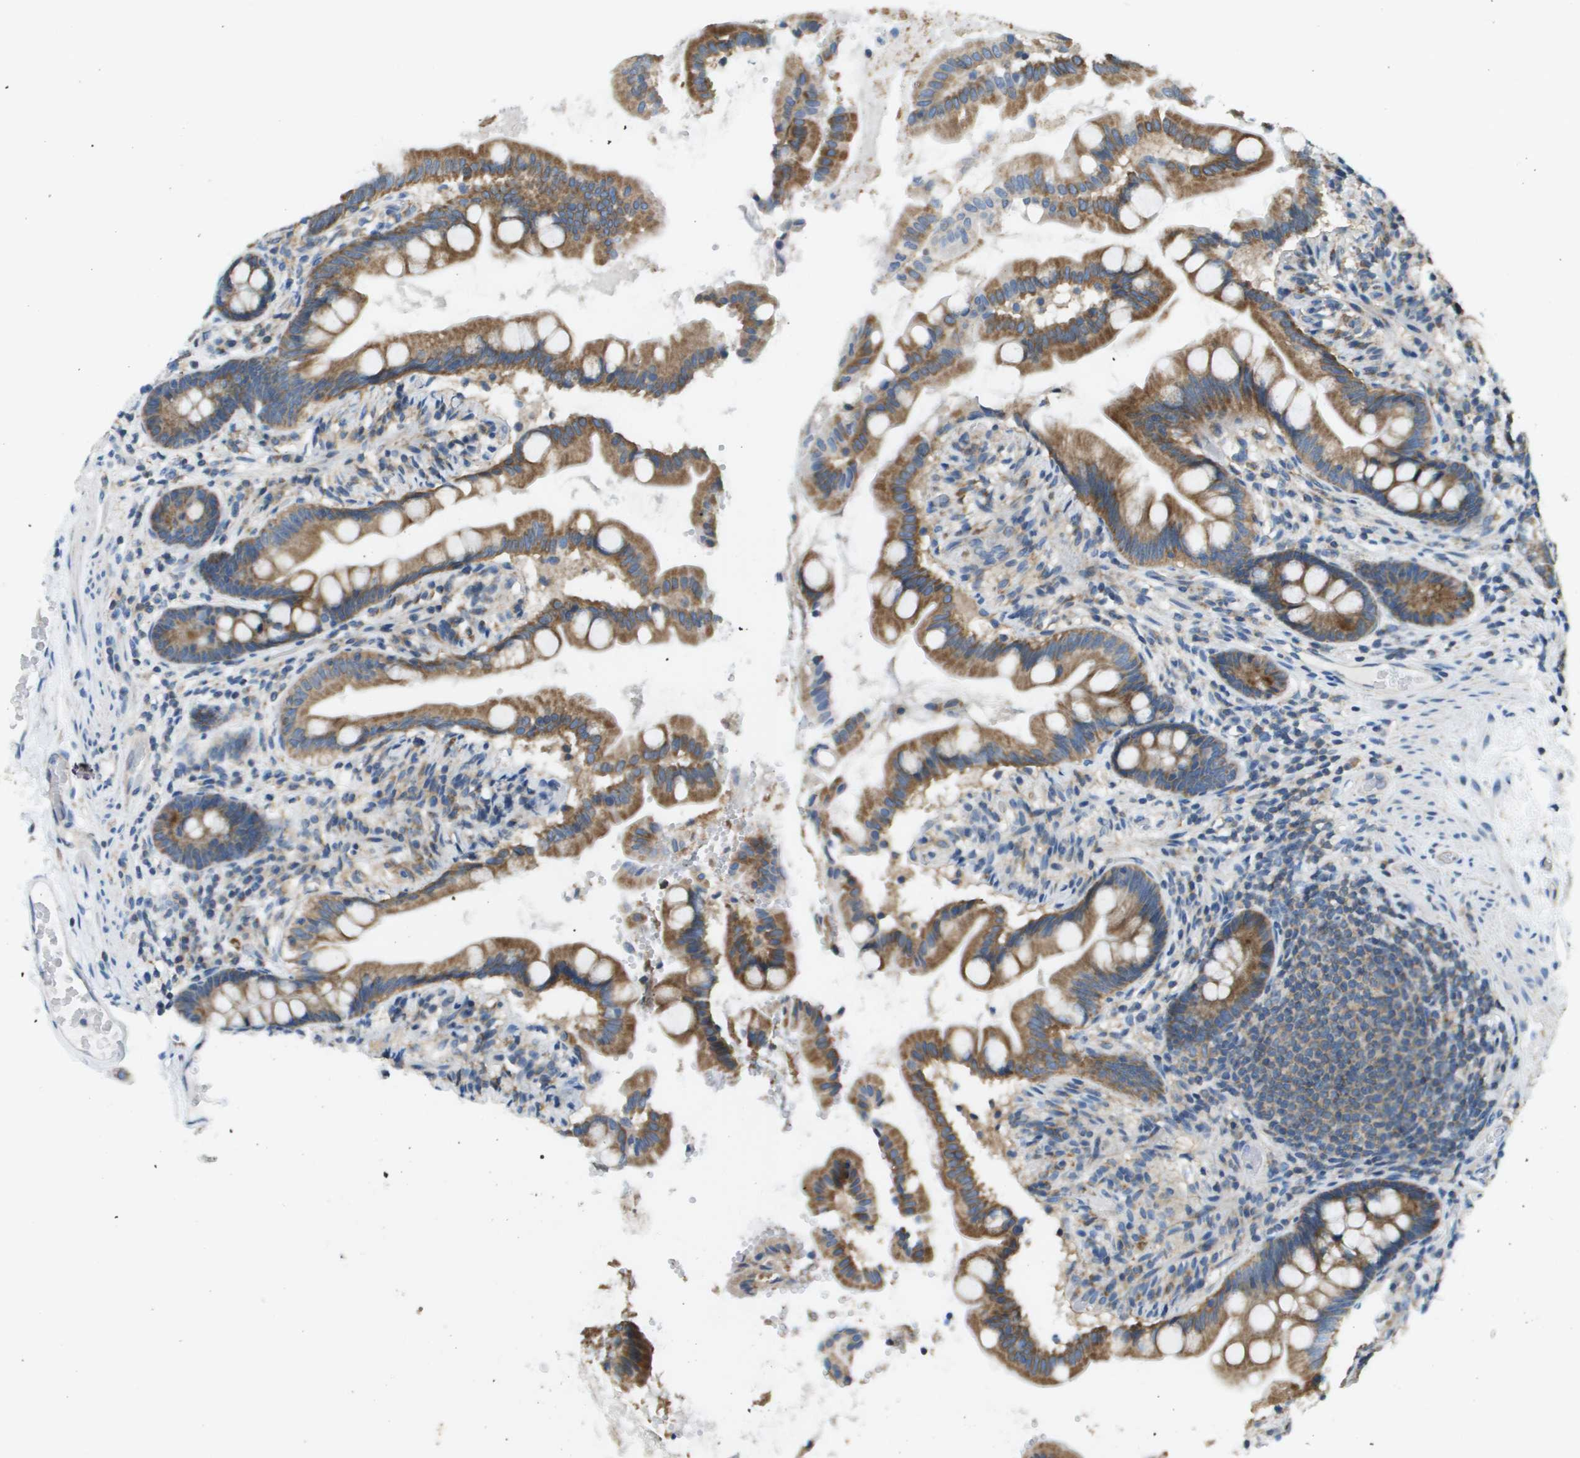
{"staining": {"intensity": "moderate", "quantity": ">75%", "location": "cytoplasmic/membranous"}, "tissue": "small intestine", "cell_type": "Glandular cells", "image_type": "normal", "snomed": [{"axis": "morphology", "description": "Normal tissue, NOS"}, {"axis": "topography", "description": "Small intestine"}], "caption": "IHC (DAB) staining of benign human small intestine shows moderate cytoplasmic/membranous protein positivity in approximately >75% of glandular cells.", "gene": "TAOK3", "patient": {"sex": "female", "age": 56}}